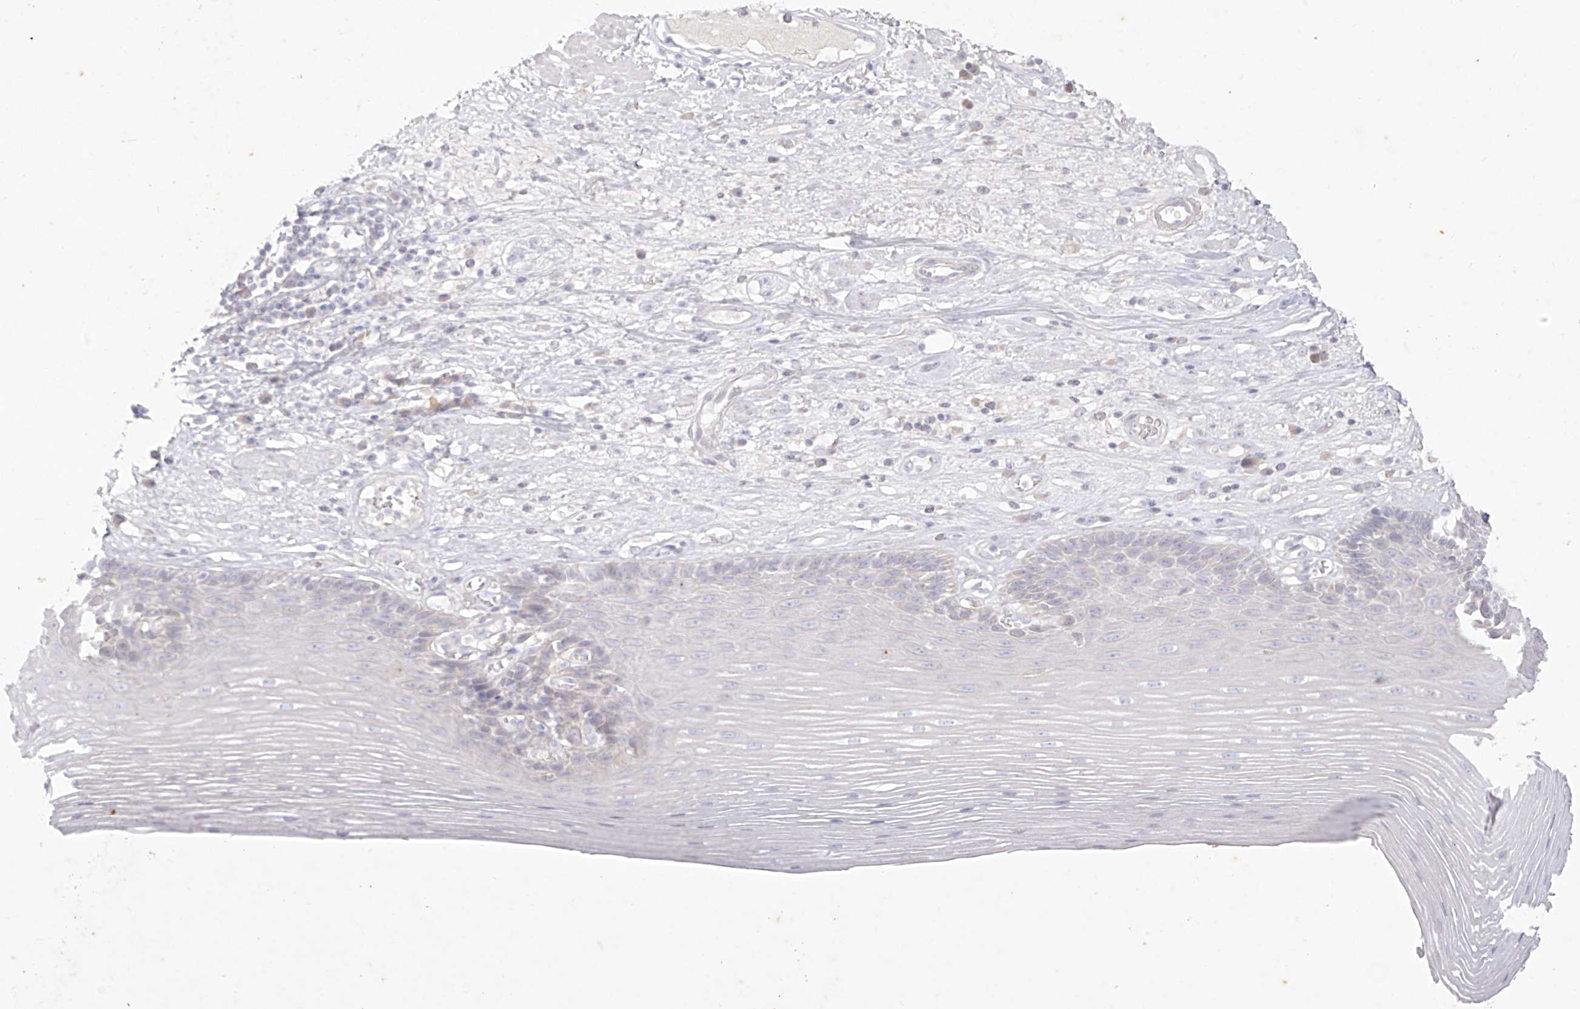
{"staining": {"intensity": "negative", "quantity": "none", "location": "none"}, "tissue": "esophagus", "cell_type": "Squamous epithelial cells", "image_type": "normal", "snomed": [{"axis": "morphology", "description": "Normal tissue, NOS"}, {"axis": "topography", "description": "Esophagus"}], "caption": "DAB (3,3'-diaminobenzidine) immunohistochemical staining of benign human esophagus exhibits no significant positivity in squamous epithelial cells. (Immunohistochemistry, brightfield microscopy, high magnification).", "gene": "TGM4", "patient": {"sex": "male", "age": 62}}